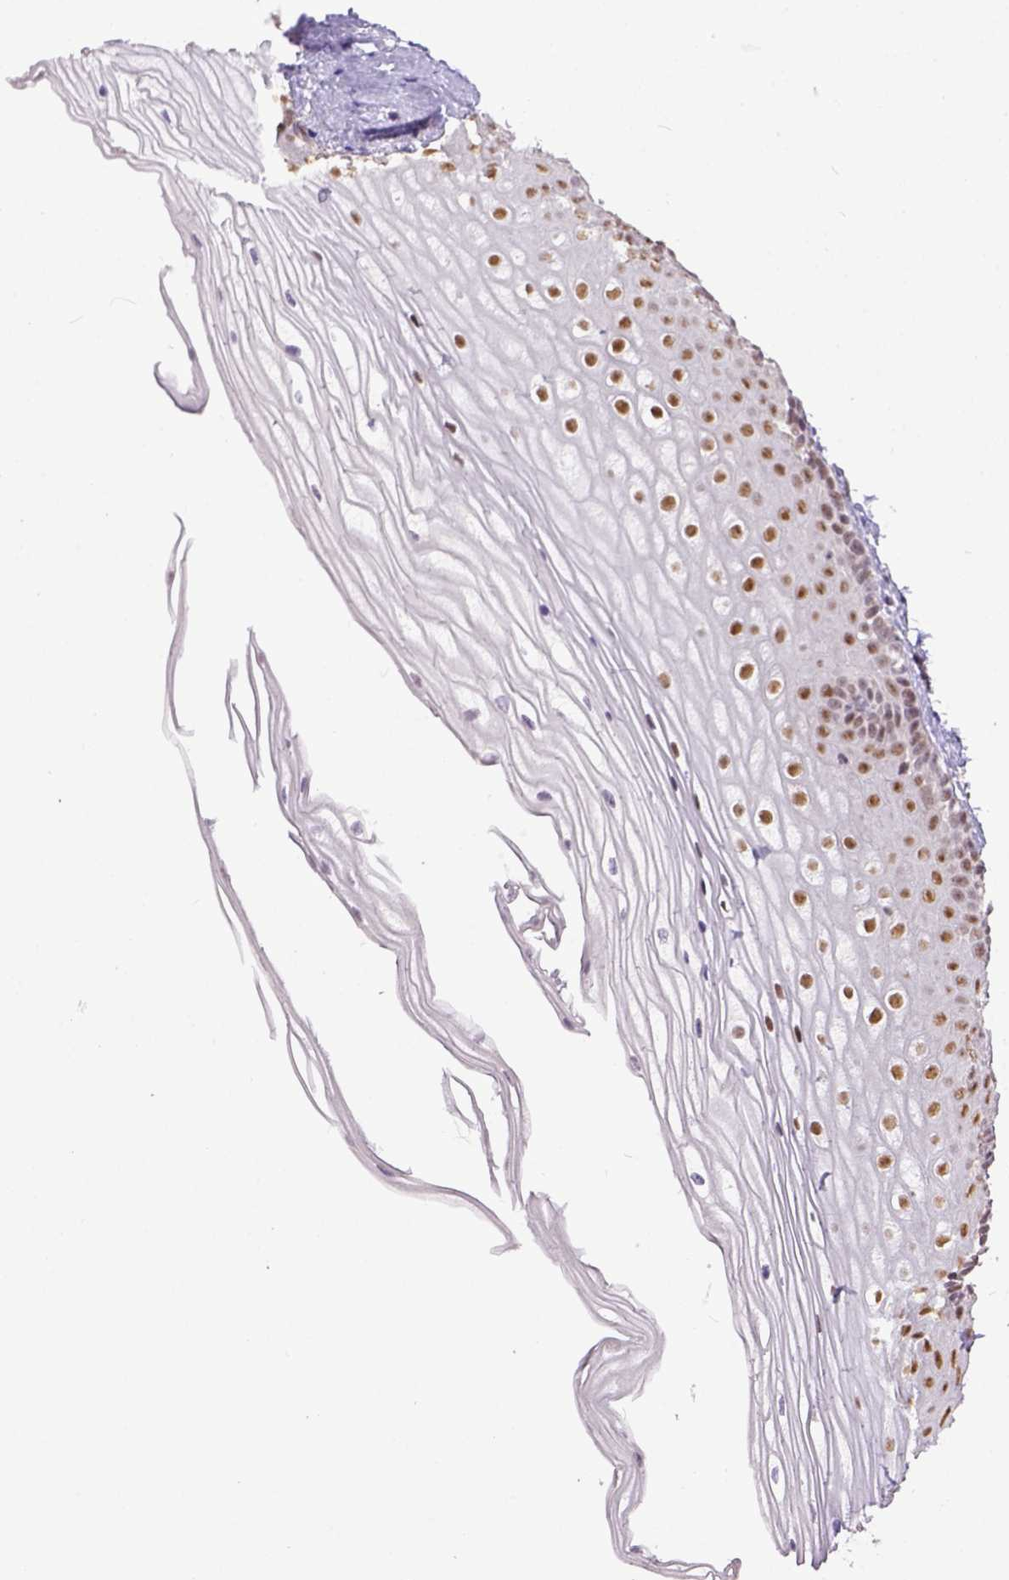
{"staining": {"intensity": "moderate", "quantity": ">75%", "location": "nuclear"}, "tissue": "vagina", "cell_type": "Squamous epithelial cells", "image_type": "normal", "snomed": [{"axis": "morphology", "description": "Normal tissue, NOS"}, {"axis": "topography", "description": "Vagina"}], "caption": "This is a histology image of IHC staining of normal vagina, which shows moderate expression in the nuclear of squamous epithelial cells.", "gene": "ERCC1", "patient": {"sex": "female", "age": 52}}